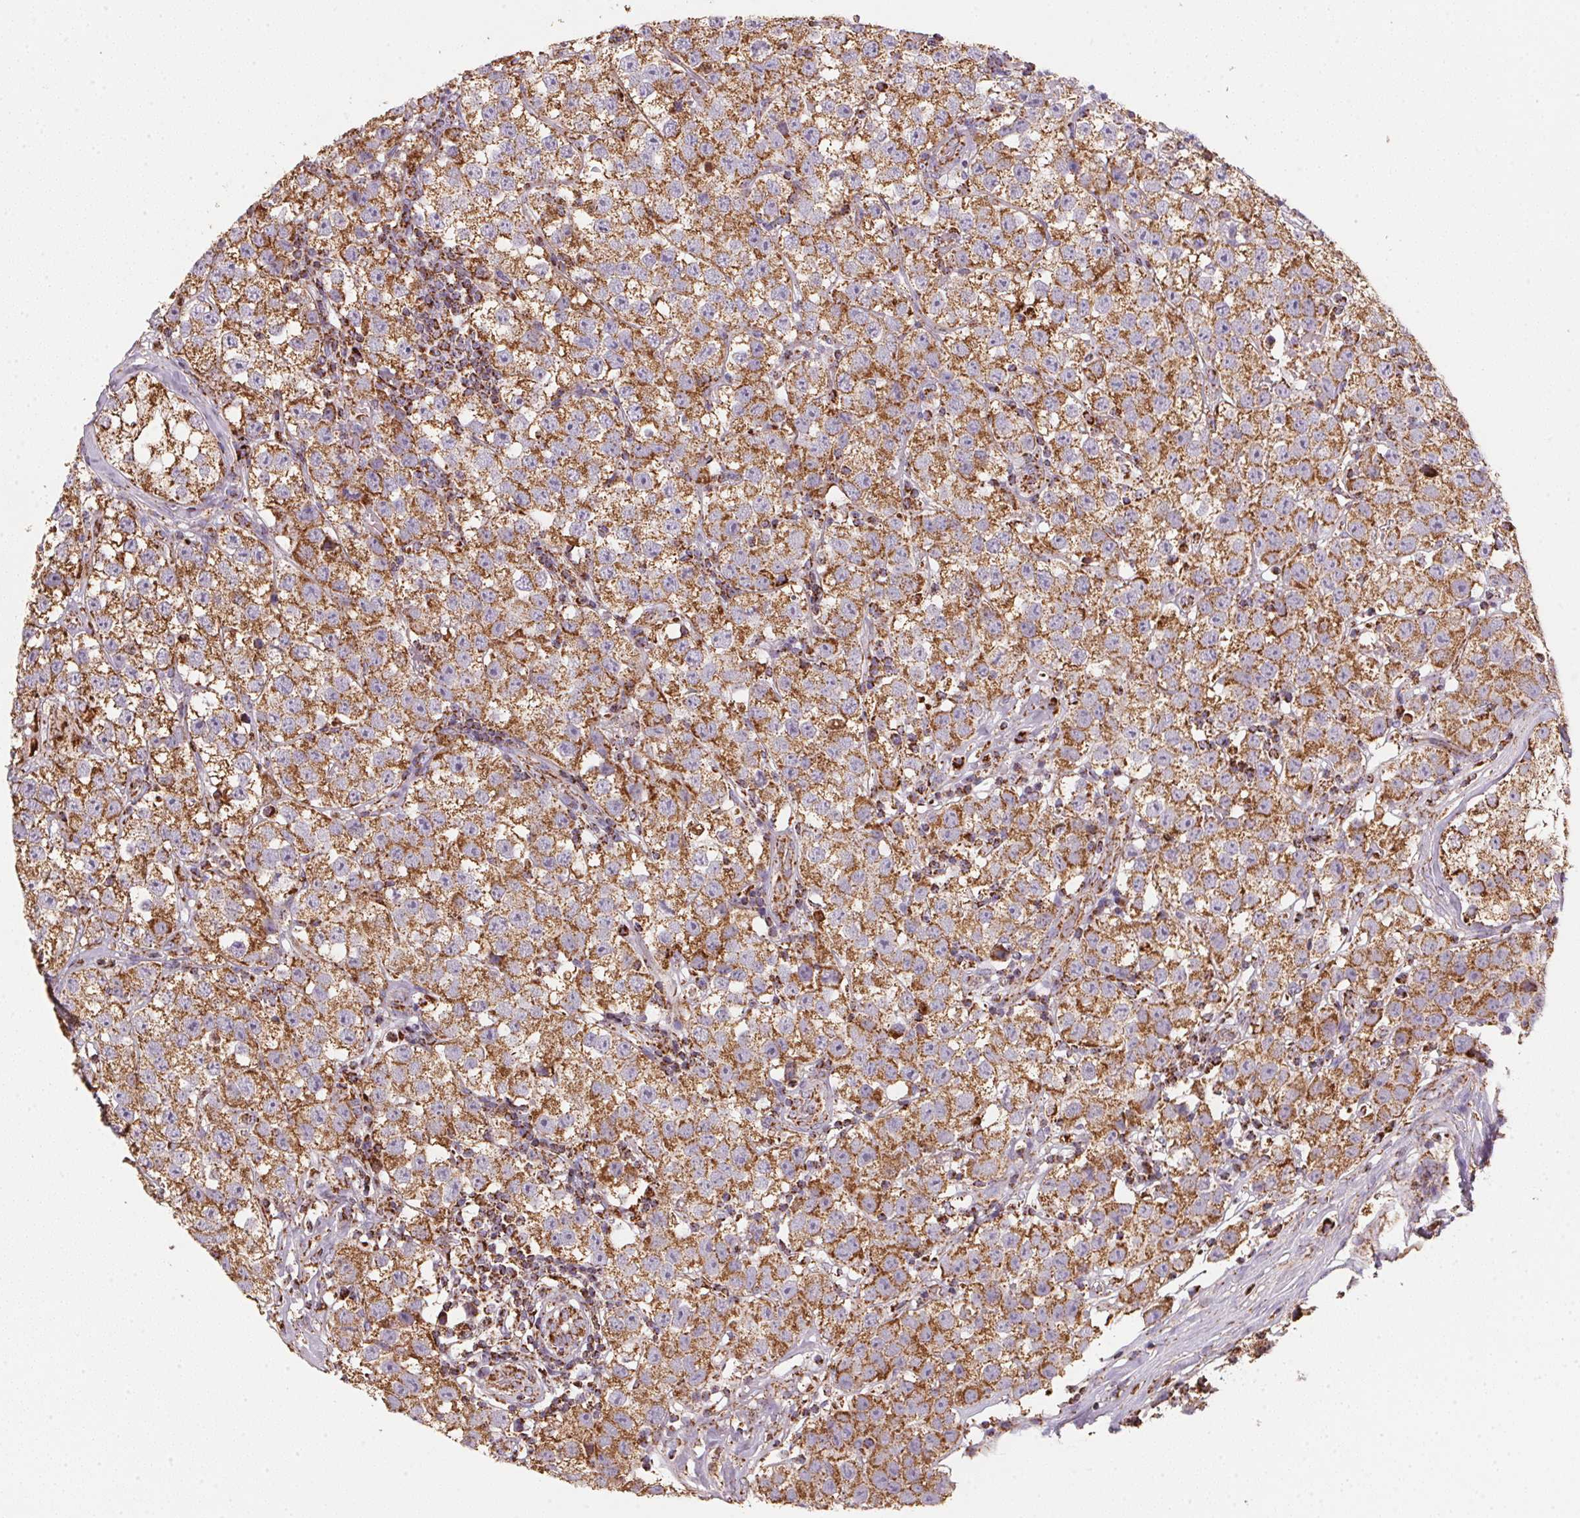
{"staining": {"intensity": "strong", "quantity": ">75%", "location": "cytoplasmic/membranous"}, "tissue": "testis cancer", "cell_type": "Tumor cells", "image_type": "cancer", "snomed": [{"axis": "morphology", "description": "Seminoma, NOS"}, {"axis": "topography", "description": "Testis"}], "caption": "There is high levels of strong cytoplasmic/membranous expression in tumor cells of testis cancer, as demonstrated by immunohistochemical staining (brown color).", "gene": "NDUFS2", "patient": {"sex": "male", "age": 34}}